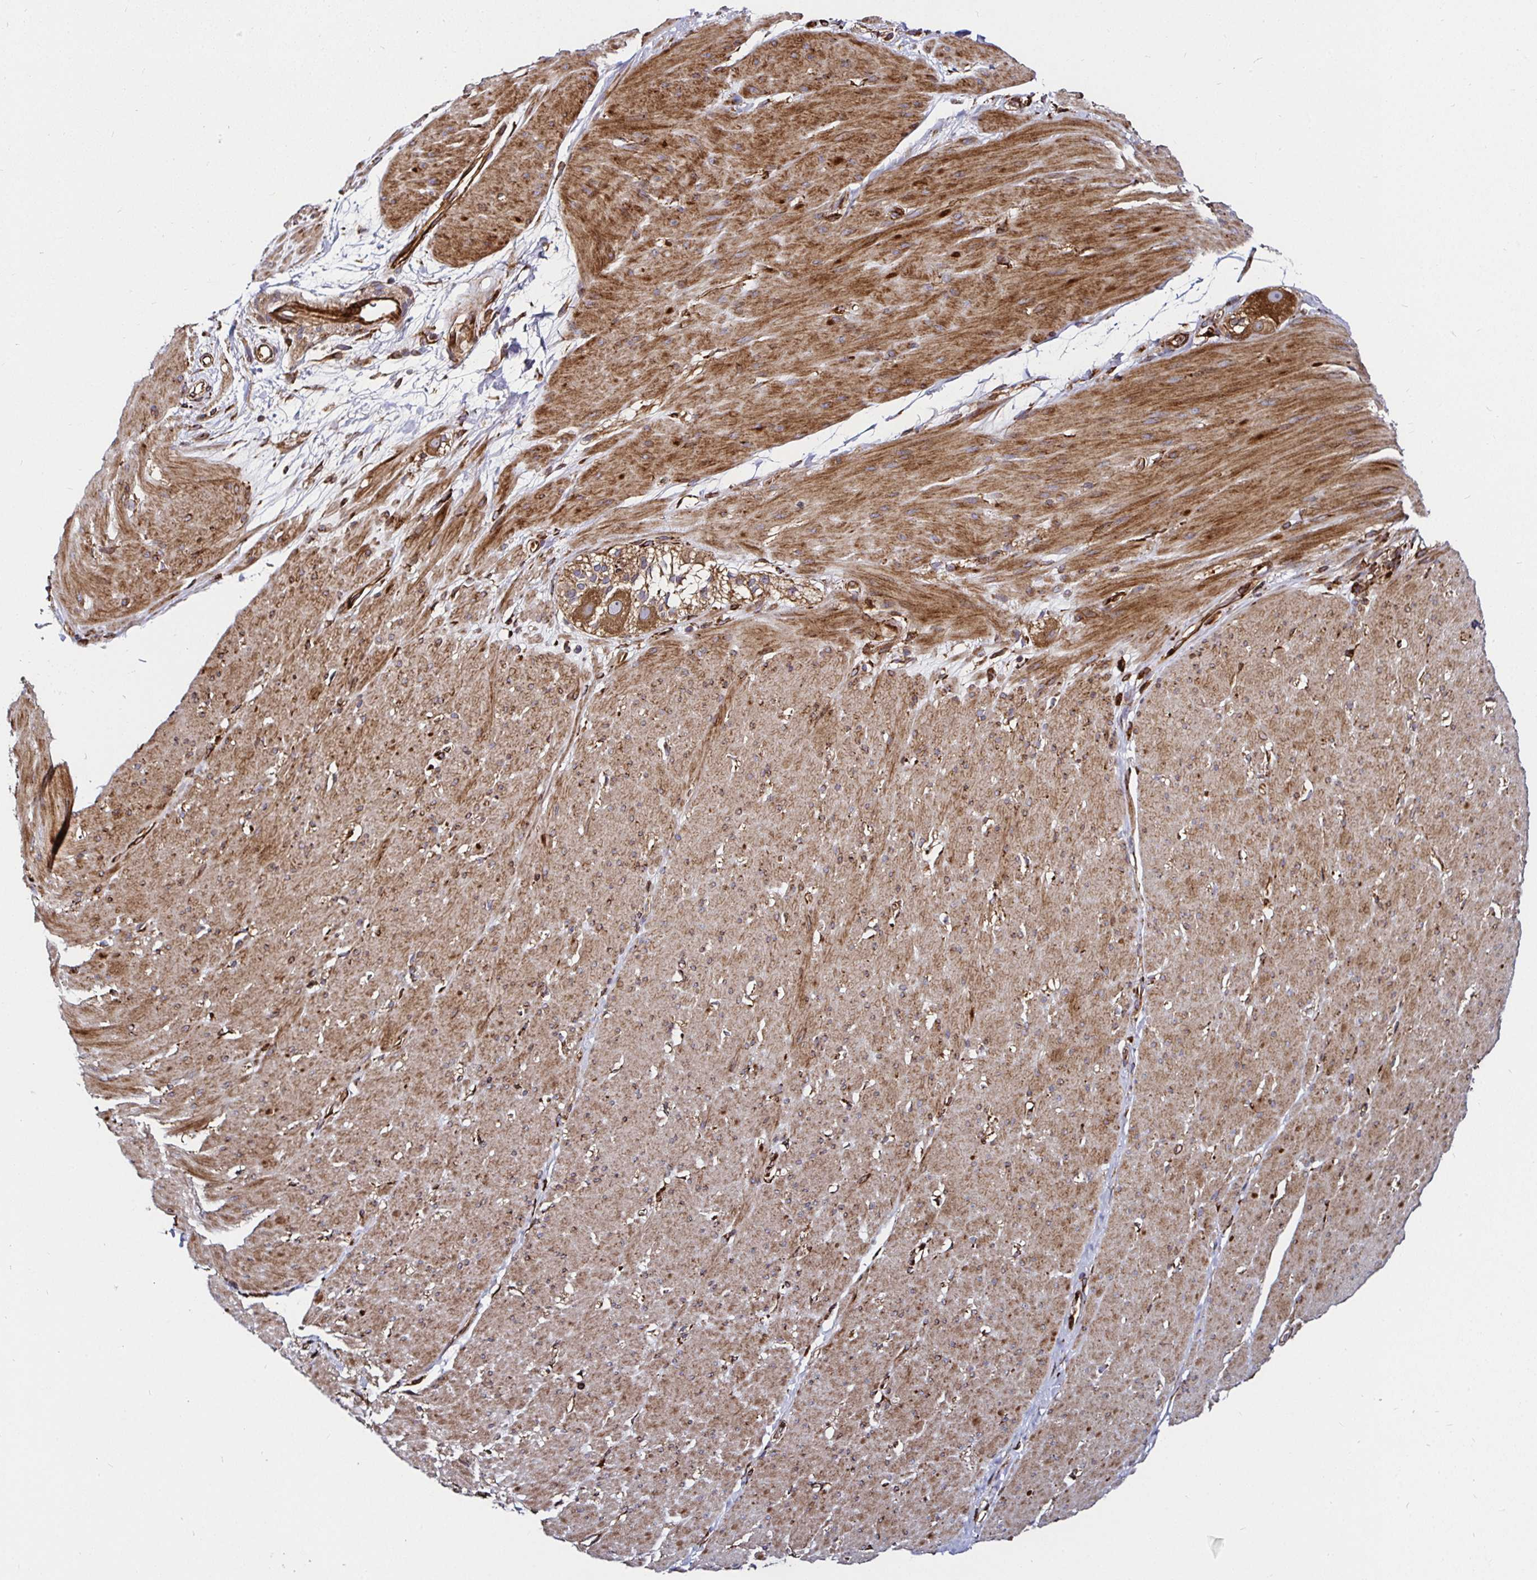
{"staining": {"intensity": "moderate", "quantity": ">75%", "location": "cytoplasmic/membranous"}, "tissue": "smooth muscle", "cell_type": "Smooth muscle cells", "image_type": "normal", "snomed": [{"axis": "morphology", "description": "Normal tissue, NOS"}, {"axis": "topography", "description": "Smooth muscle"}, {"axis": "topography", "description": "Rectum"}], "caption": "A histopathology image of smooth muscle stained for a protein demonstrates moderate cytoplasmic/membranous brown staining in smooth muscle cells.", "gene": "SMYD3", "patient": {"sex": "male", "age": 53}}